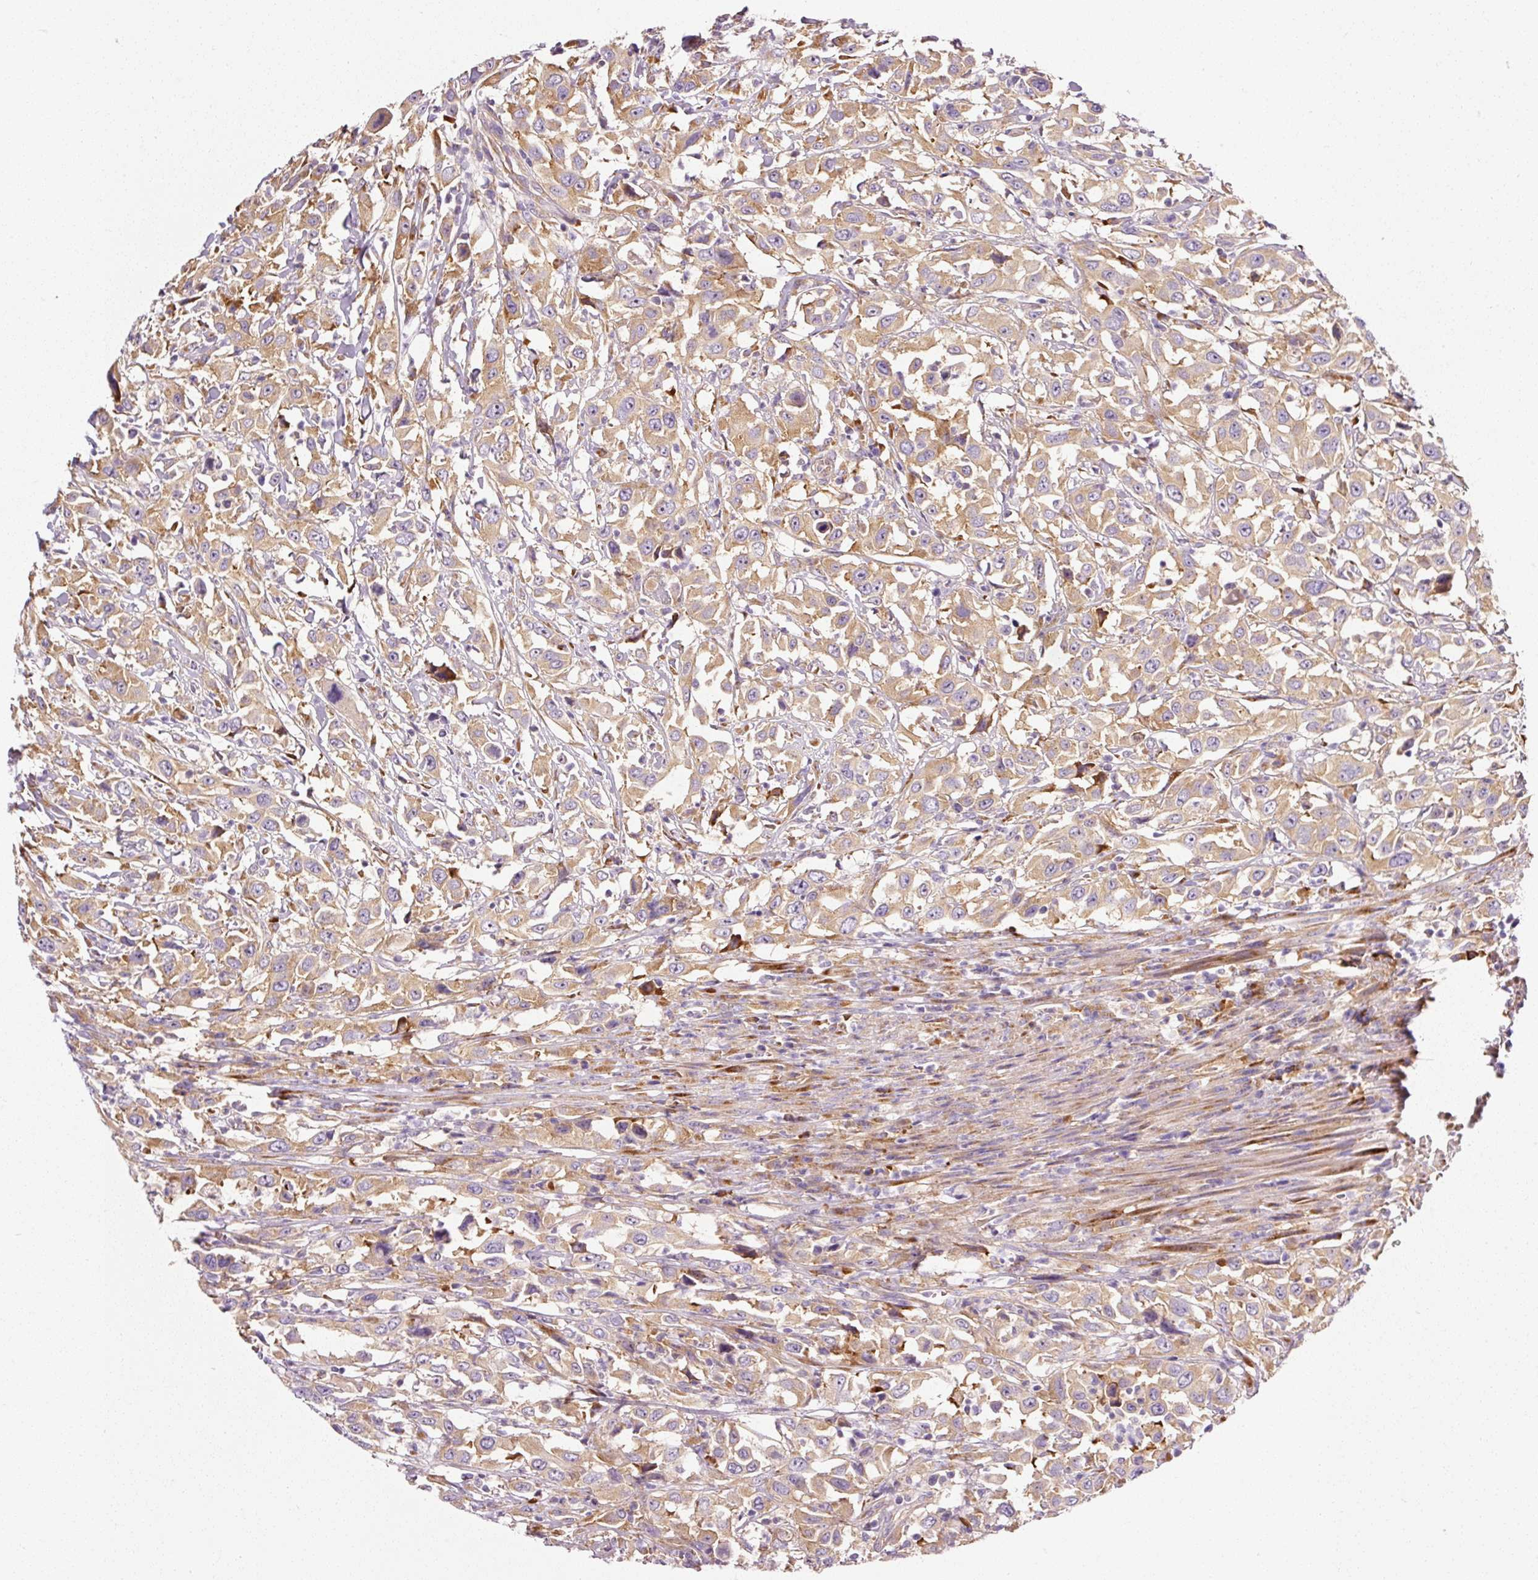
{"staining": {"intensity": "moderate", "quantity": ">75%", "location": "cytoplasmic/membranous"}, "tissue": "urothelial cancer", "cell_type": "Tumor cells", "image_type": "cancer", "snomed": [{"axis": "morphology", "description": "Urothelial carcinoma, High grade"}, {"axis": "topography", "description": "Urinary bladder"}], "caption": "Immunohistochemical staining of human urothelial cancer displays medium levels of moderate cytoplasmic/membranous positivity in about >75% of tumor cells. The staining was performed using DAB (3,3'-diaminobenzidine), with brown indicating positive protein expression. Nuclei are stained blue with hematoxylin.", "gene": "RPL10A", "patient": {"sex": "male", "age": 61}}